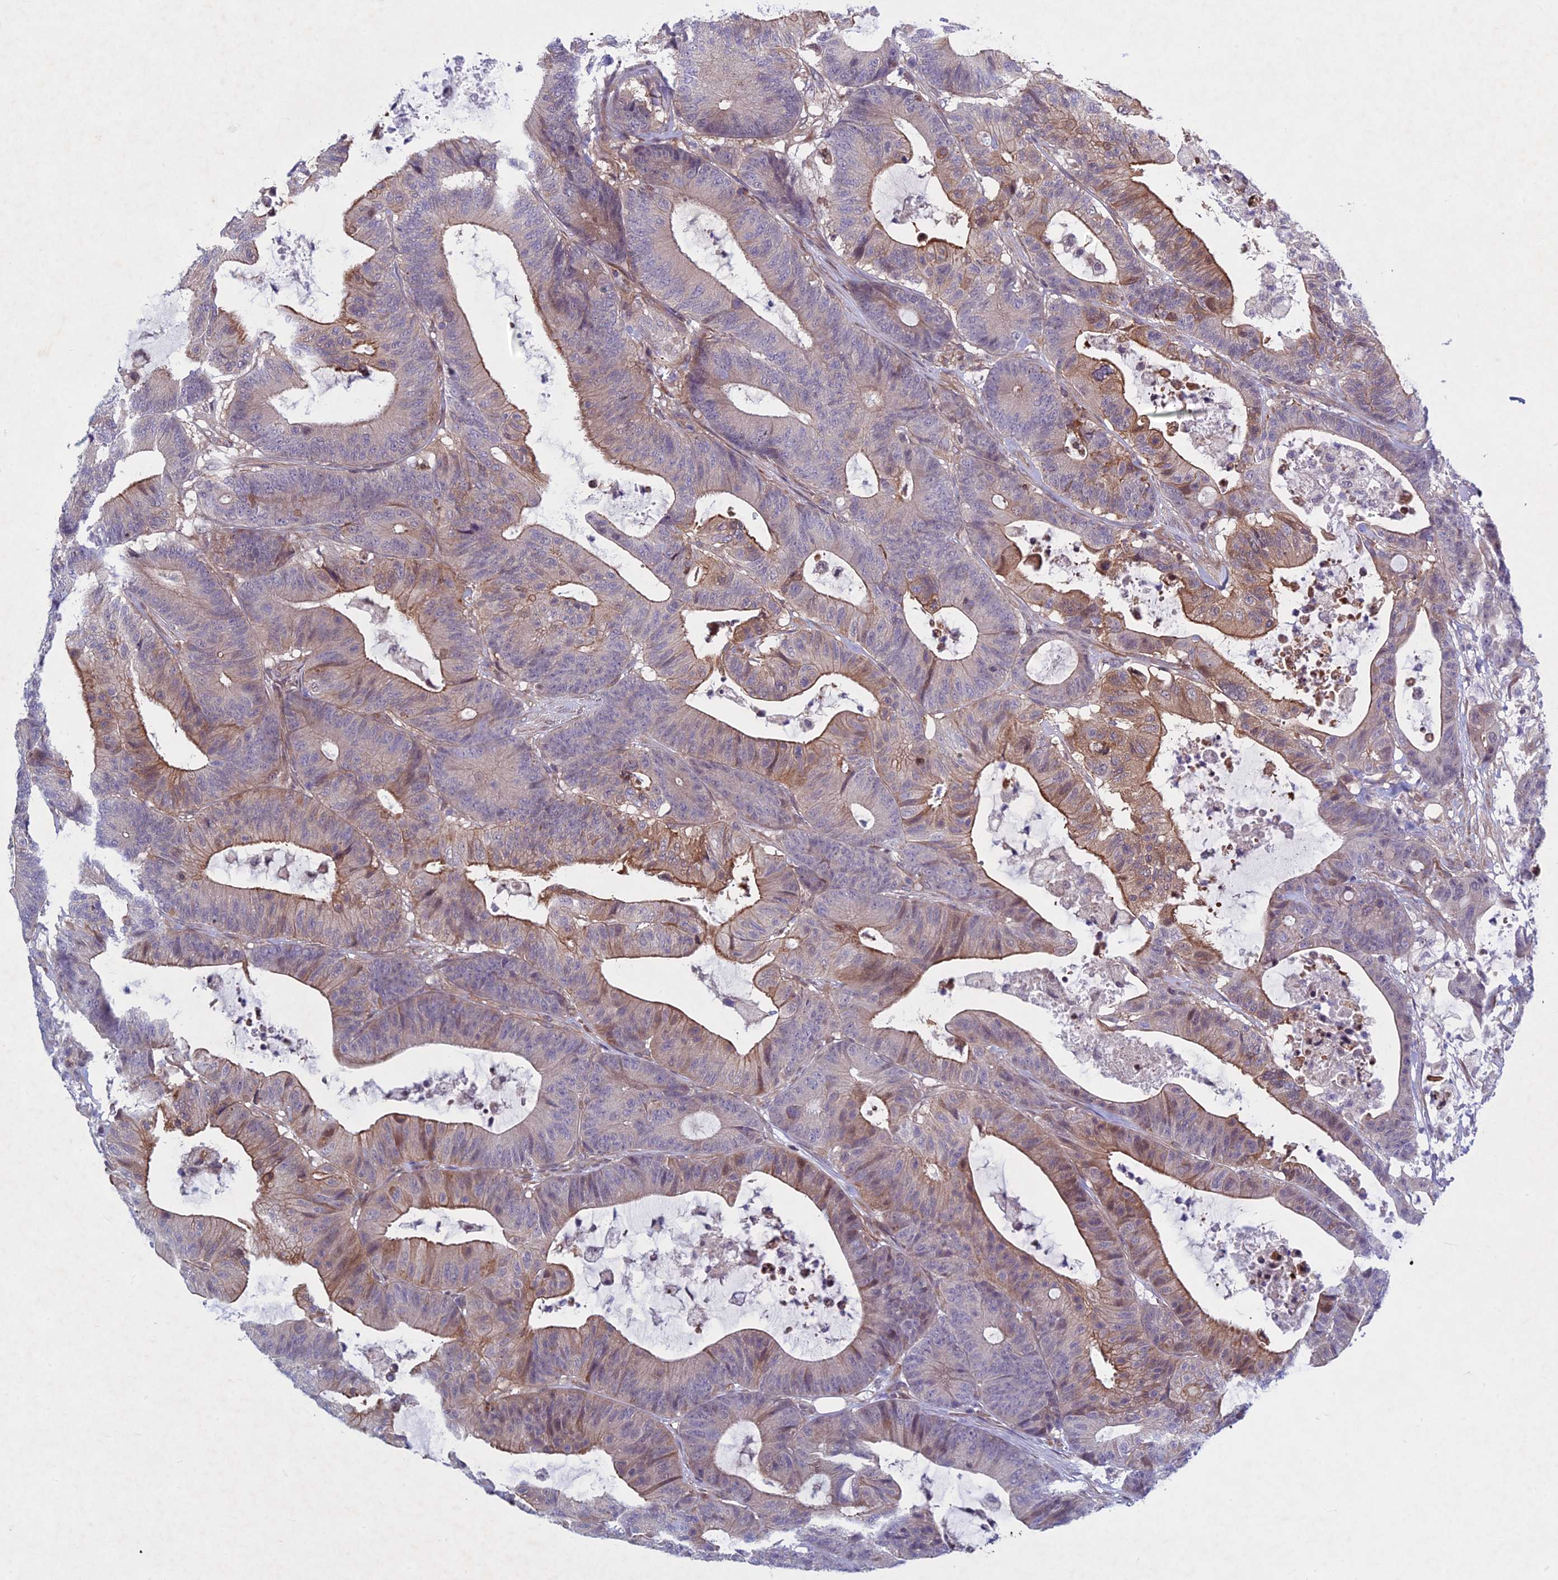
{"staining": {"intensity": "weak", "quantity": "25%-75%", "location": "cytoplasmic/membranous"}, "tissue": "colorectal cancer", "cell_type": "Tumor cells", "image_type": "cancer", "snomed": [{"axis": "morphology", "description": "Adenocarcinoma, NOS"}, {"axis": "topography", "description": "Colon"}], "caption": "IHC of colorectal cancer displays low levels of weak cytoplasmic/membranous staining in about 25%-75% of tumor cells.", "gene": "PTHLH", "patient": {"sex": "female", "age": 84}}